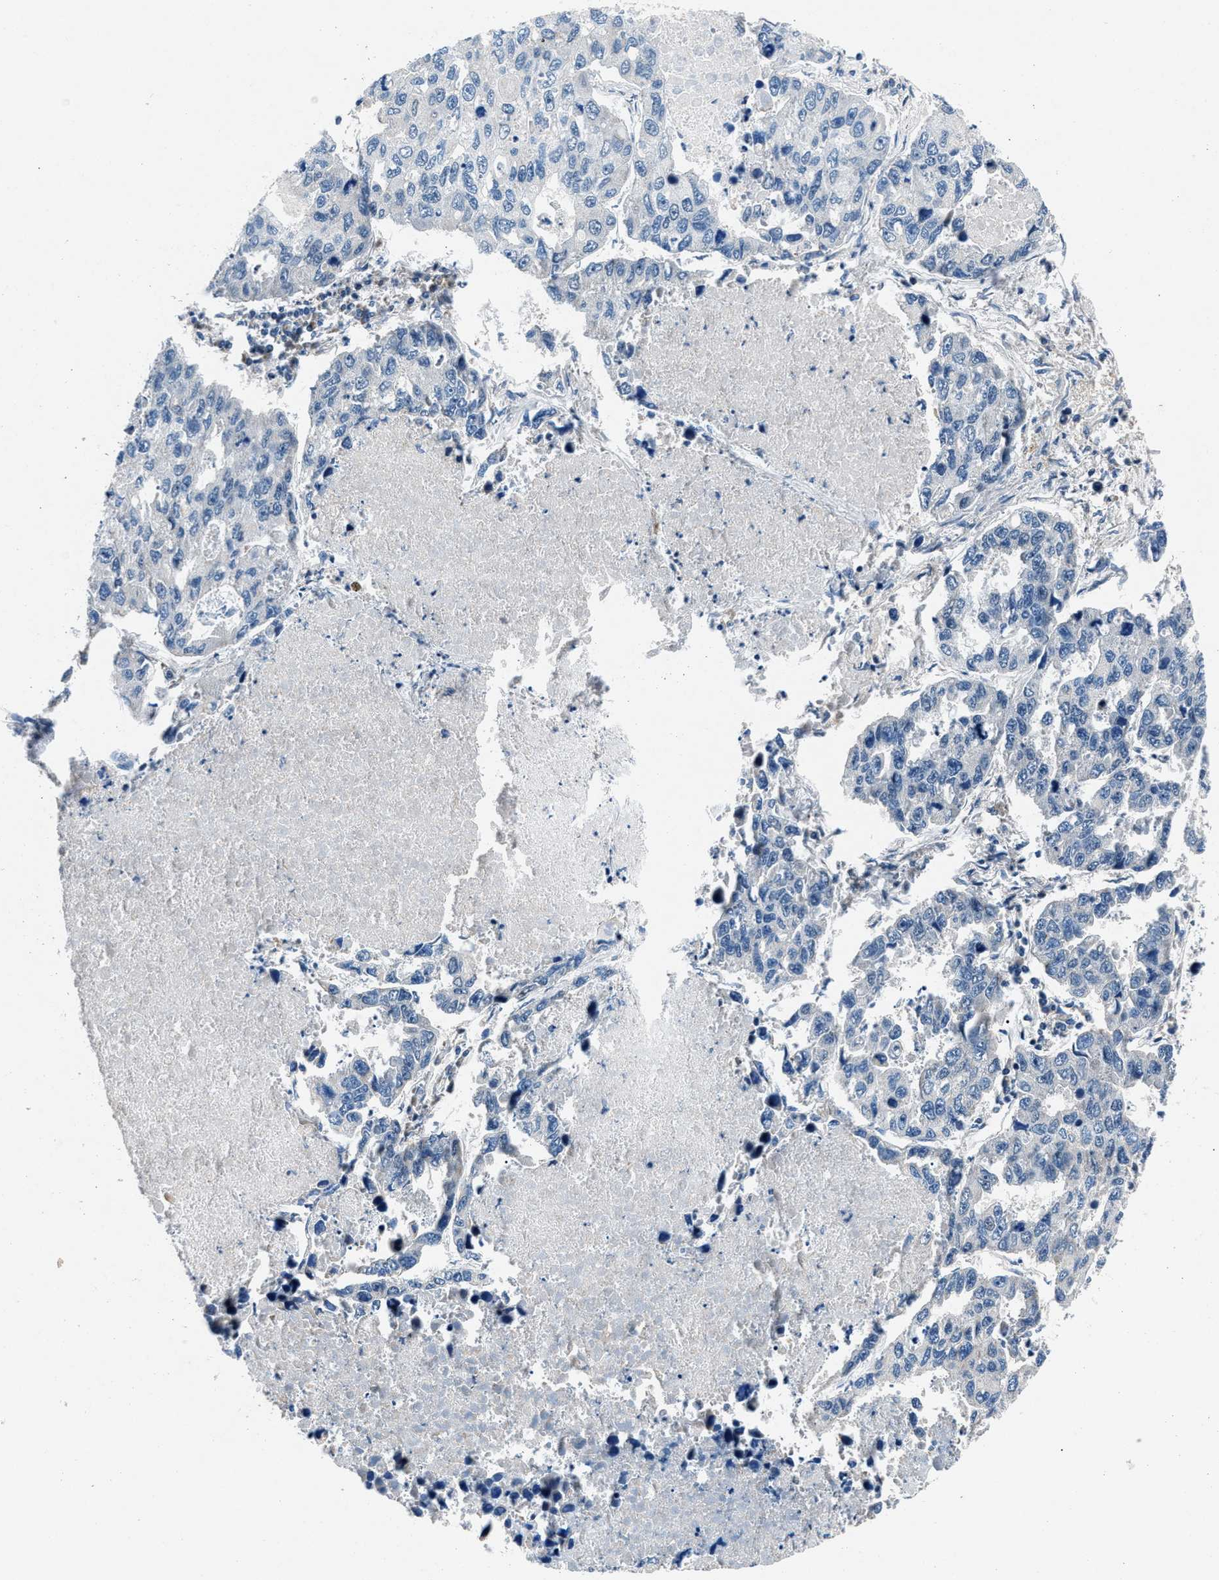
{"staining": {"intensity": "negative", "quantity": "none", "location": "none"}, "tissue": "lung cancer", "cell_type": "Tumor cells", "image_type": "cancer", "snomed": [{"axis": "morphology", "description": "Adenocarcinoma, NOS"}, {"axis": "topography", "description": "Lung"}], "caption": "Lung cancer was stained to show a protein in brown. There is no significant staining in tumor cells.", "gene": "DENND6B", "patient": {"sex": "male", "age": 64}}